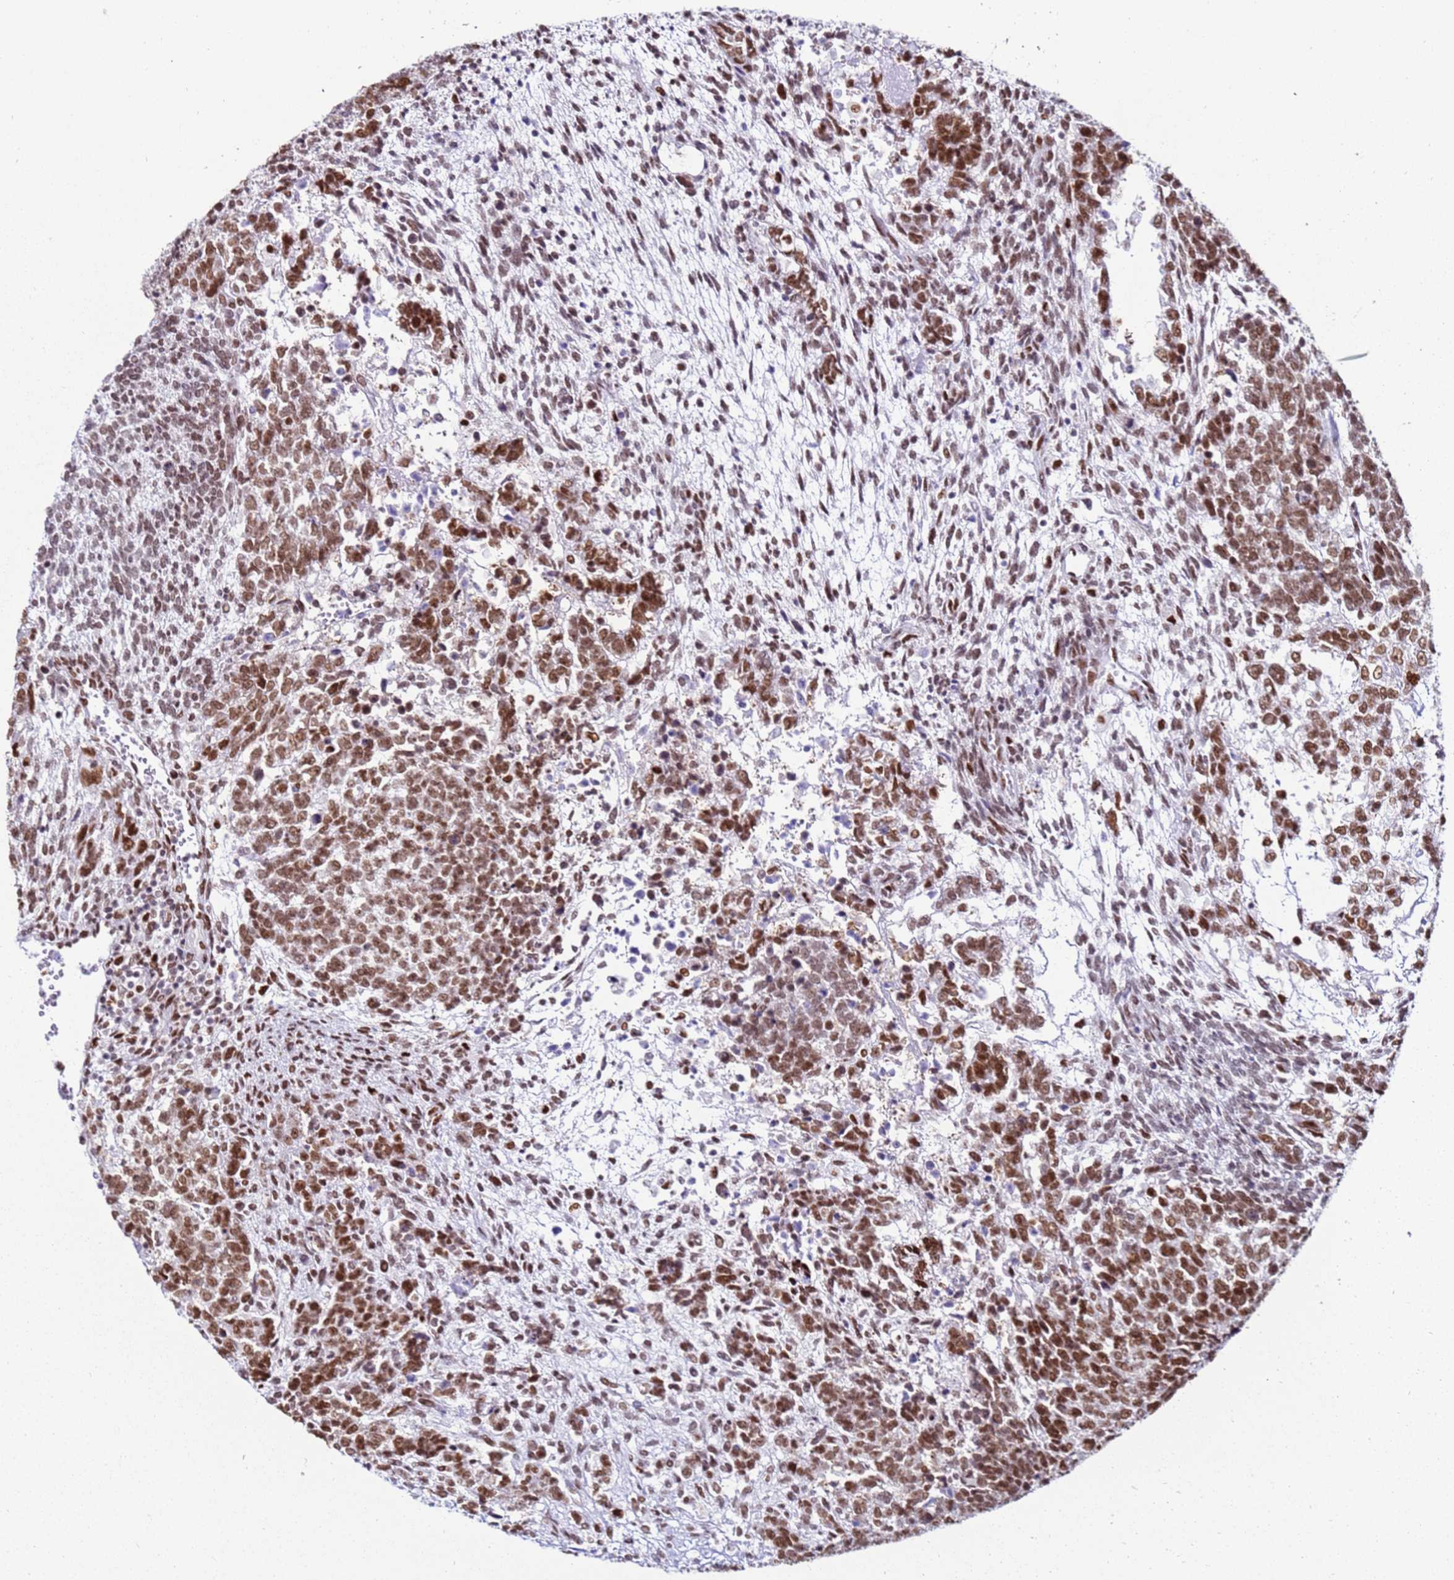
{"staining": {"intensity": "strong", "quantity": ">75%", "location": "nuclear"}, "tissue": "testis cancer", "cell_type": "Tumor cells", "image_type": "cancer", "snomed": [{"axis": "morphology", "description": "Carcinoma, Embryonal, NOS"}, {"axis": "topography", "description": "Testis"}], "caption": "A micrograph showing strong nuclear positivity in about >75% of tumor cells in testis cancer, as visualized by brown immunohistochemical staining.", "gene": "KPNA4", "patient": {"sex": "male", "age": 23}}